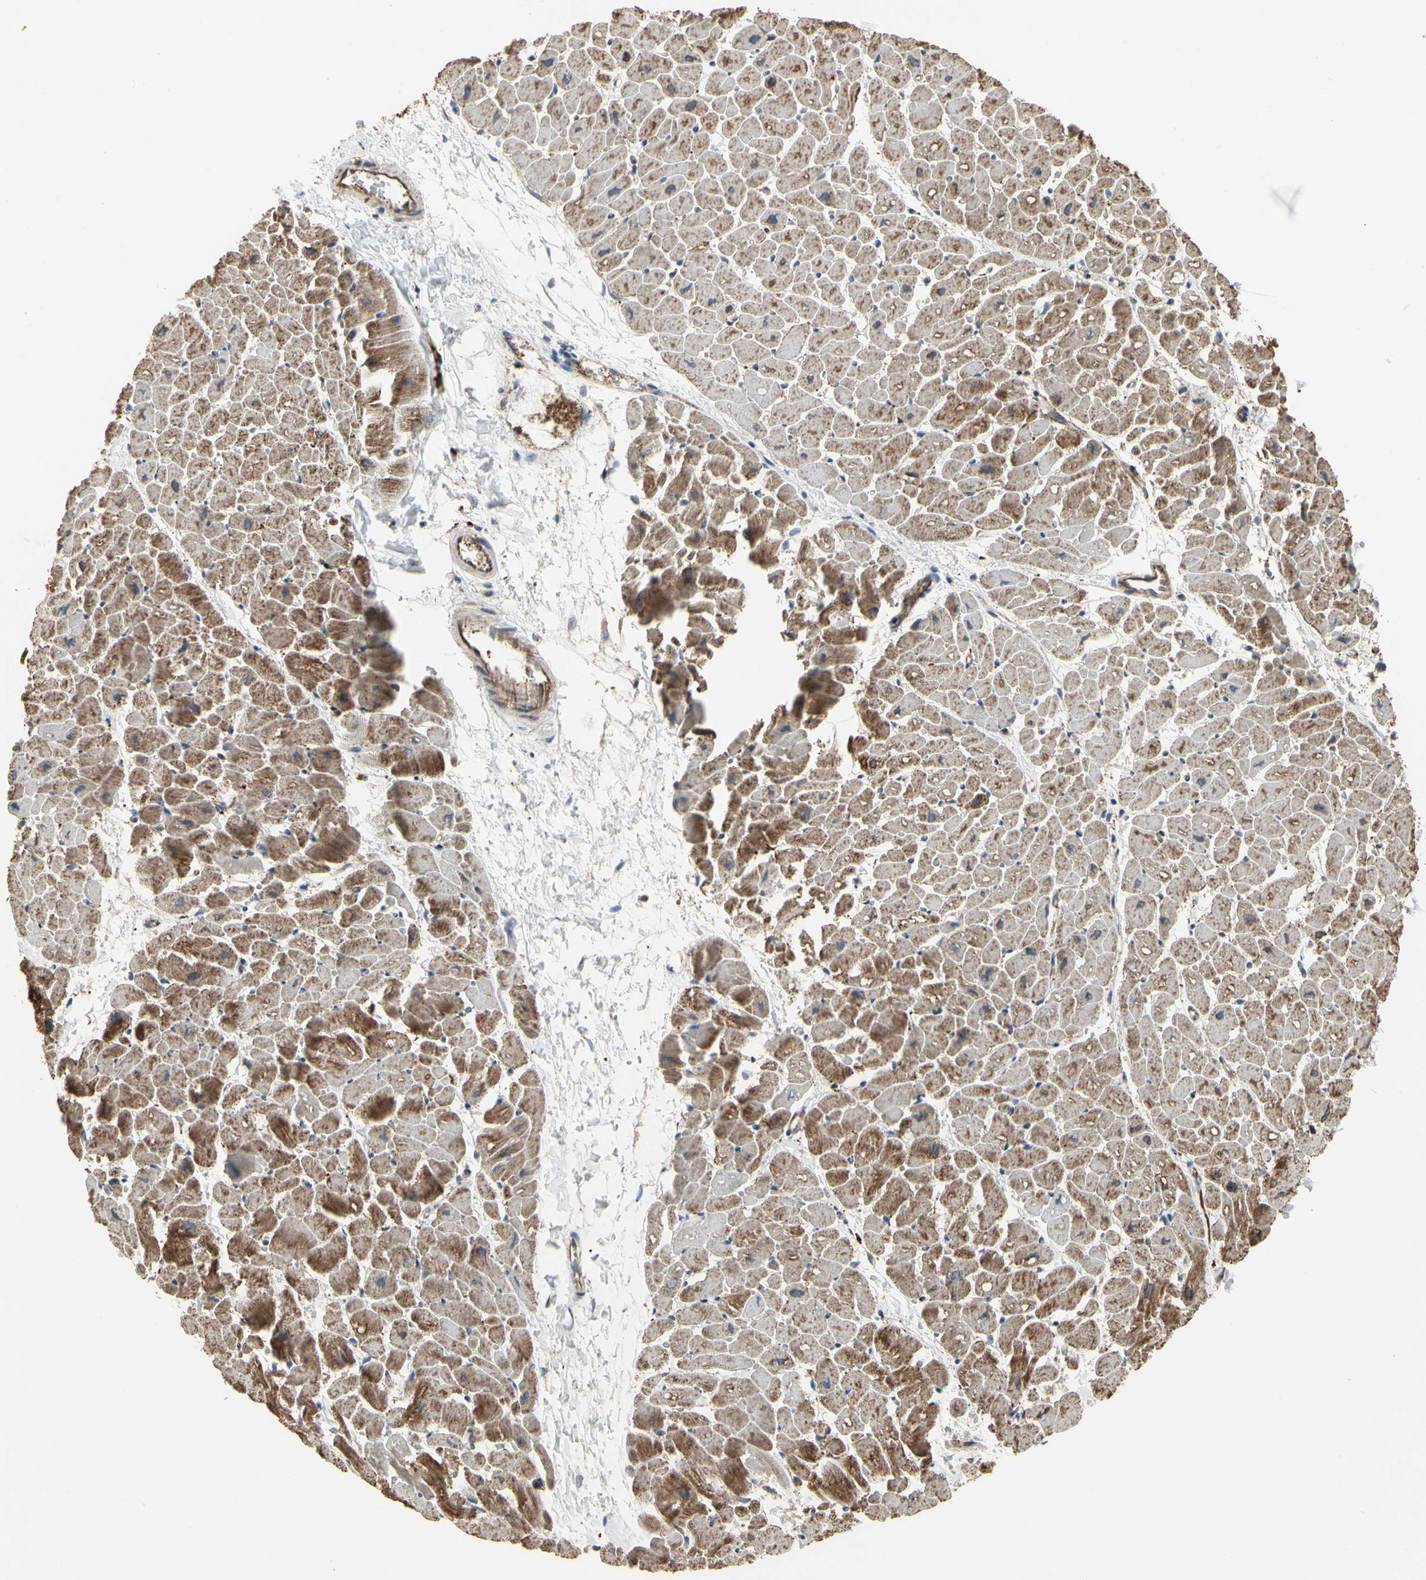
{"staining": {"intensity": "strong", "quantity": ">75%", "location": "cytoplasmic/membranous"}, "tissue": "heart muscle", "cell_type": "Cardiomyocytes", "image_type": "normal", "snomed": [{"axis": "morphology", "description": "Normal tissue, NOS"}, {"axis": "topography", "description": "Heart"}], "caption": "Approximately >75% of cardiomyocytes in normal heart muscle display strong cytoplasmic/membranous protein staining as visualized by brown immunohistochemical staining.", "gene": "TUBA1A", "patient": {"sex": "male", "age": 45}}